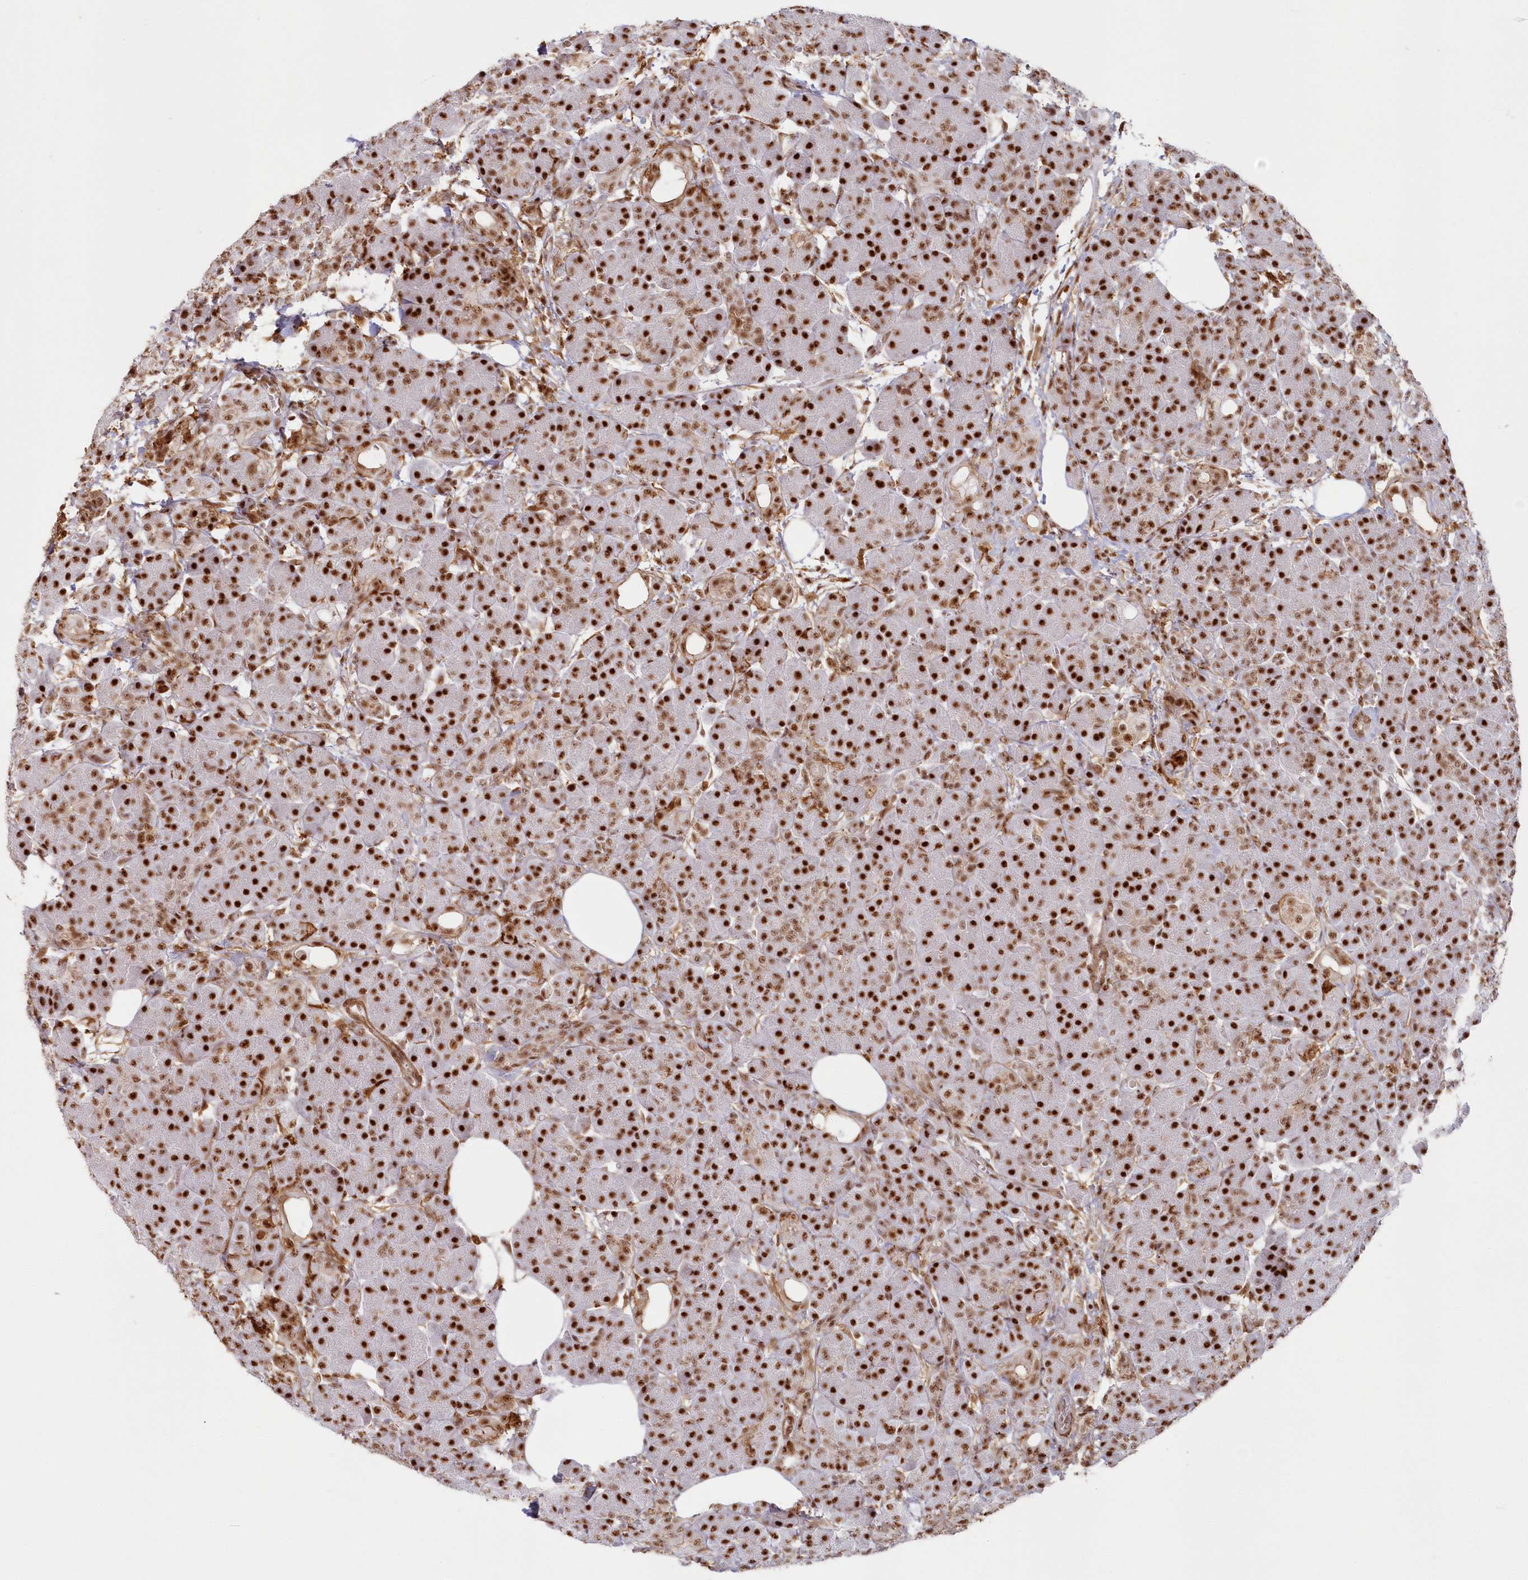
{"staining": {"intensity": "strong", "quantity": ">75%", "location": "nuclear"}, "tissue": "pancreas", "cell_type": "Exocrine glandular cells", "image_type": "normal", "snomed": [{"axis": "morphology", "description": "Normal tissue, NOS"}, {"axis": "topography", "description": "Pancreas"}], "caption": "DAB immunohistochemical staining of normal pancreas reveals strong nuclear protein expression in approximately >75% of exocrine glandular cells.", "gene": "DDX46", "patient": {"sex": "male", "age": 63}}